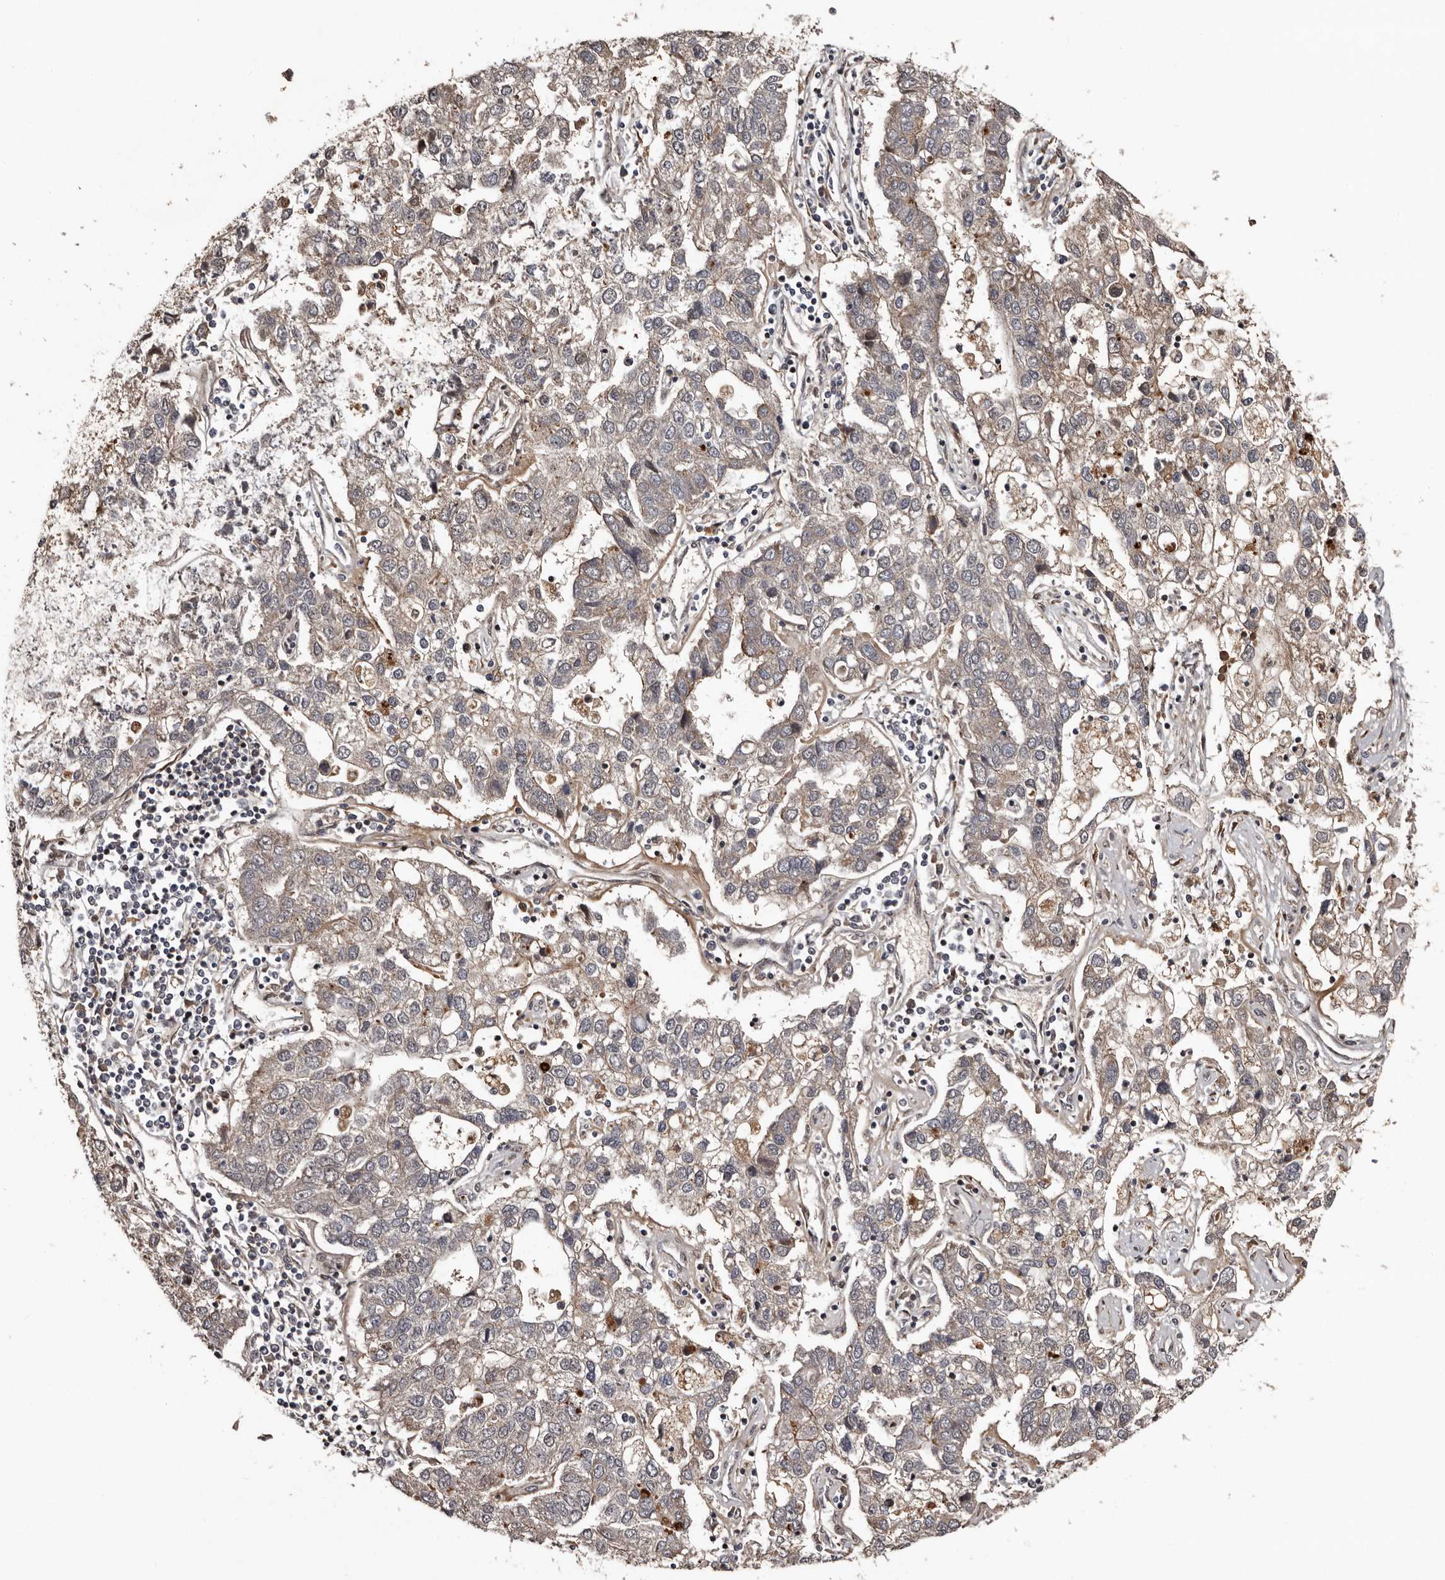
{"staining": {"intensity": "weak", "quantity": "25%-75%", "location": "cytoplasmic/membranous"}, "tissue": "pancreatic cancer", "cell_type": "Tumor cells", "image_type": "cancer", "snomed": [{"axis": "morphology", "description": "Adenocarcinoma, NOS"}, {"axis": "topography", "description": "Pancreas"}], "caption": "Immunohistochemistry of pancreatic cancer demonstrates low levels of weak cytoplasmic/membranous staining in approximately 25%-75% of tumor cells. Ihc stains the protein in brown and the nuclei are stained blue.", "gene": "SERTAD4", "patient": {"sex": "female", "age": 61}}